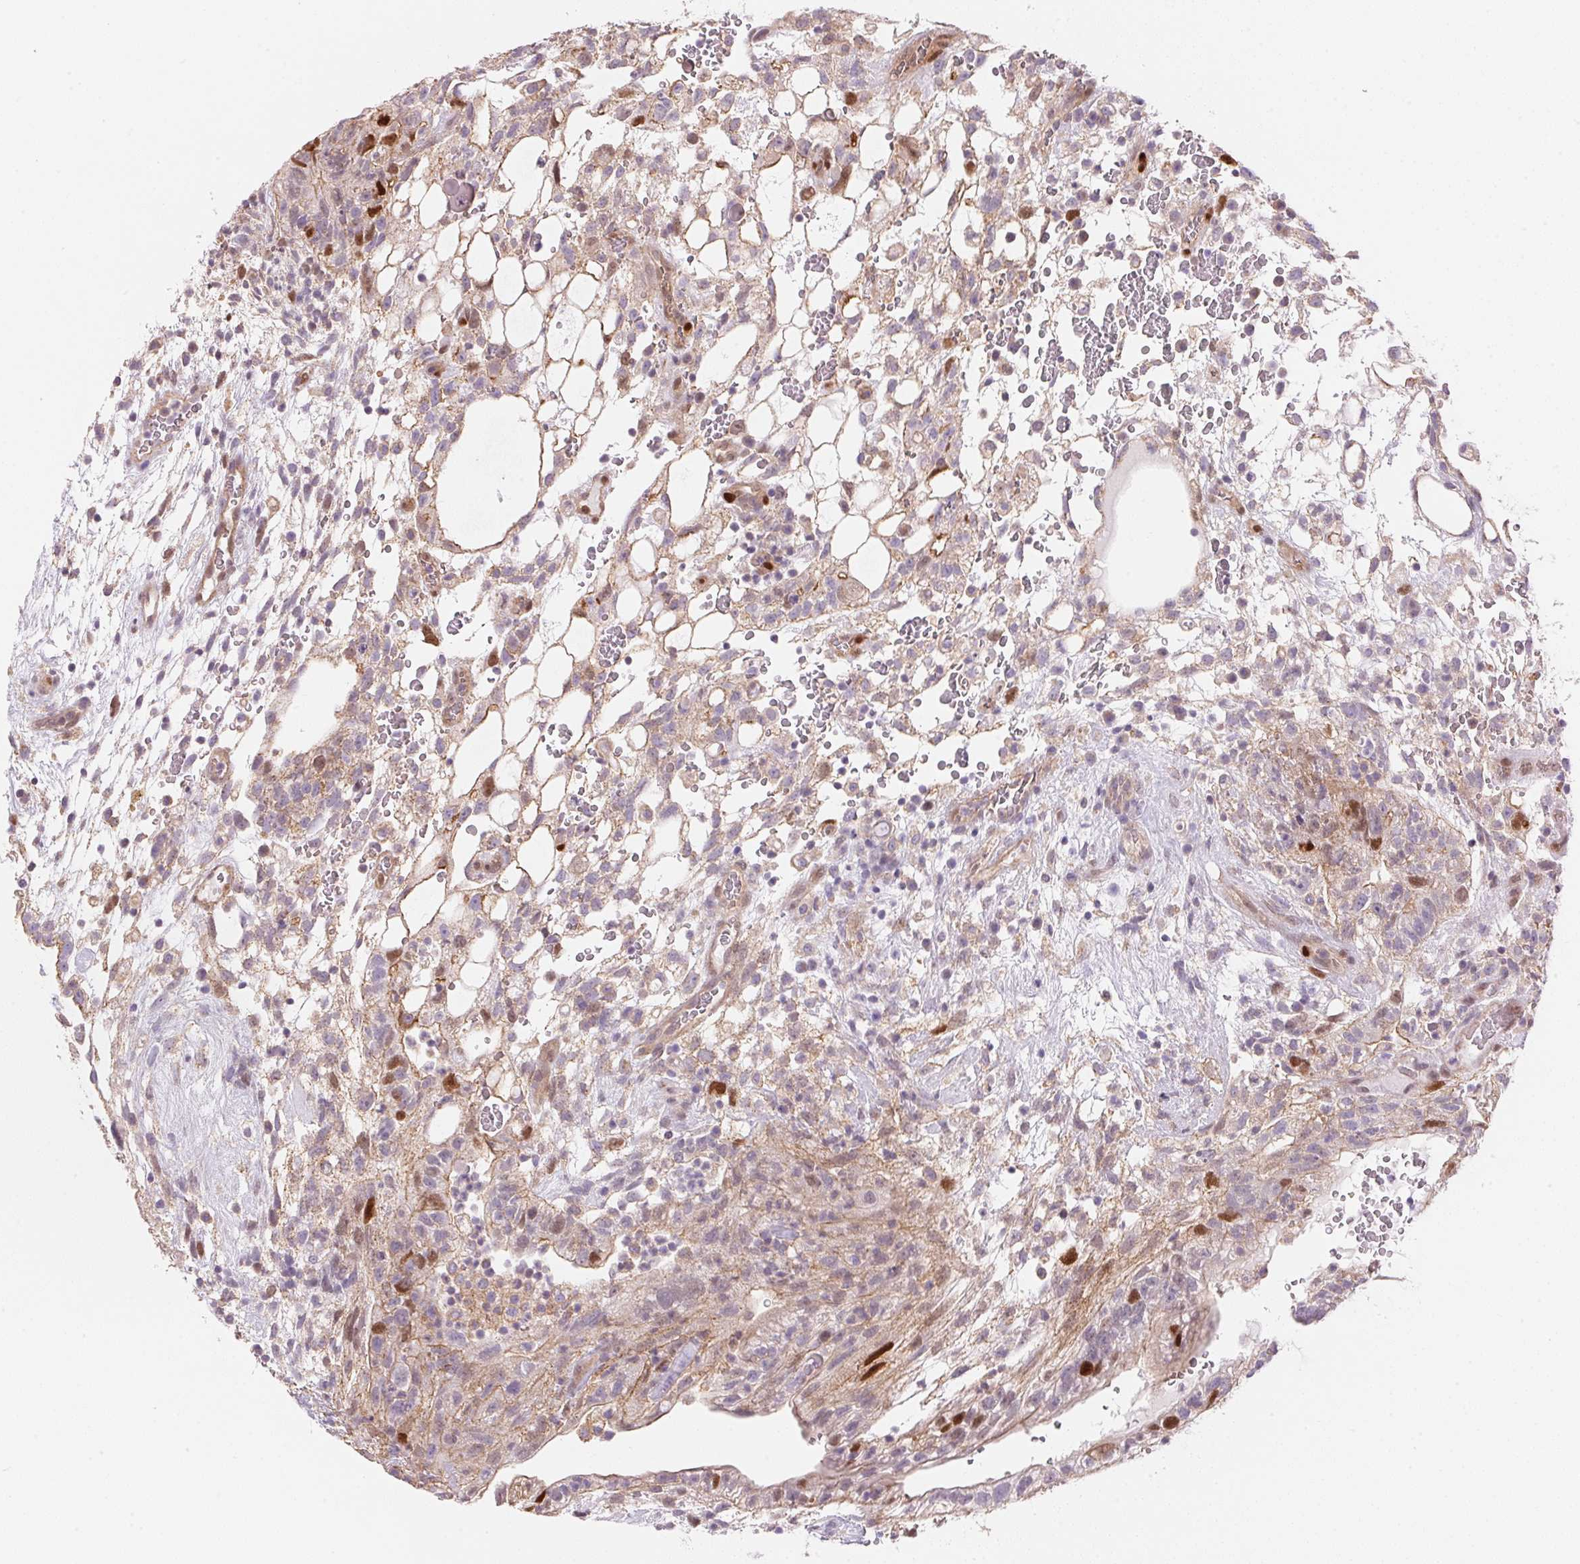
{"staining": {"intensity": "moderate", "quantity": "<25%", "location": "cytoplasmic/membranous,nuclear"}, "tissue": "testis cancer", "cell_type": "Tumor cells", "image_type": "cancer", "snomed": [{"axis": "morphology", "description": "Normal tissue, NOS"}, {"axis": "morphology", "description": "Carcinoma, Embryonal, NOS"}, {"axis": "topography", "description": "Testis"}], "caption": "Immunohistochemical staining of human testis cancer reveals moderate cytoplasmic/membranous and nuclear protein positivity in approximately <25% of tumor cells. The protein of interest is shown in brown color, while the nuclei are stained blue.", "gene": "SMTN", "patient": {"sex": "male", "age": 32}}